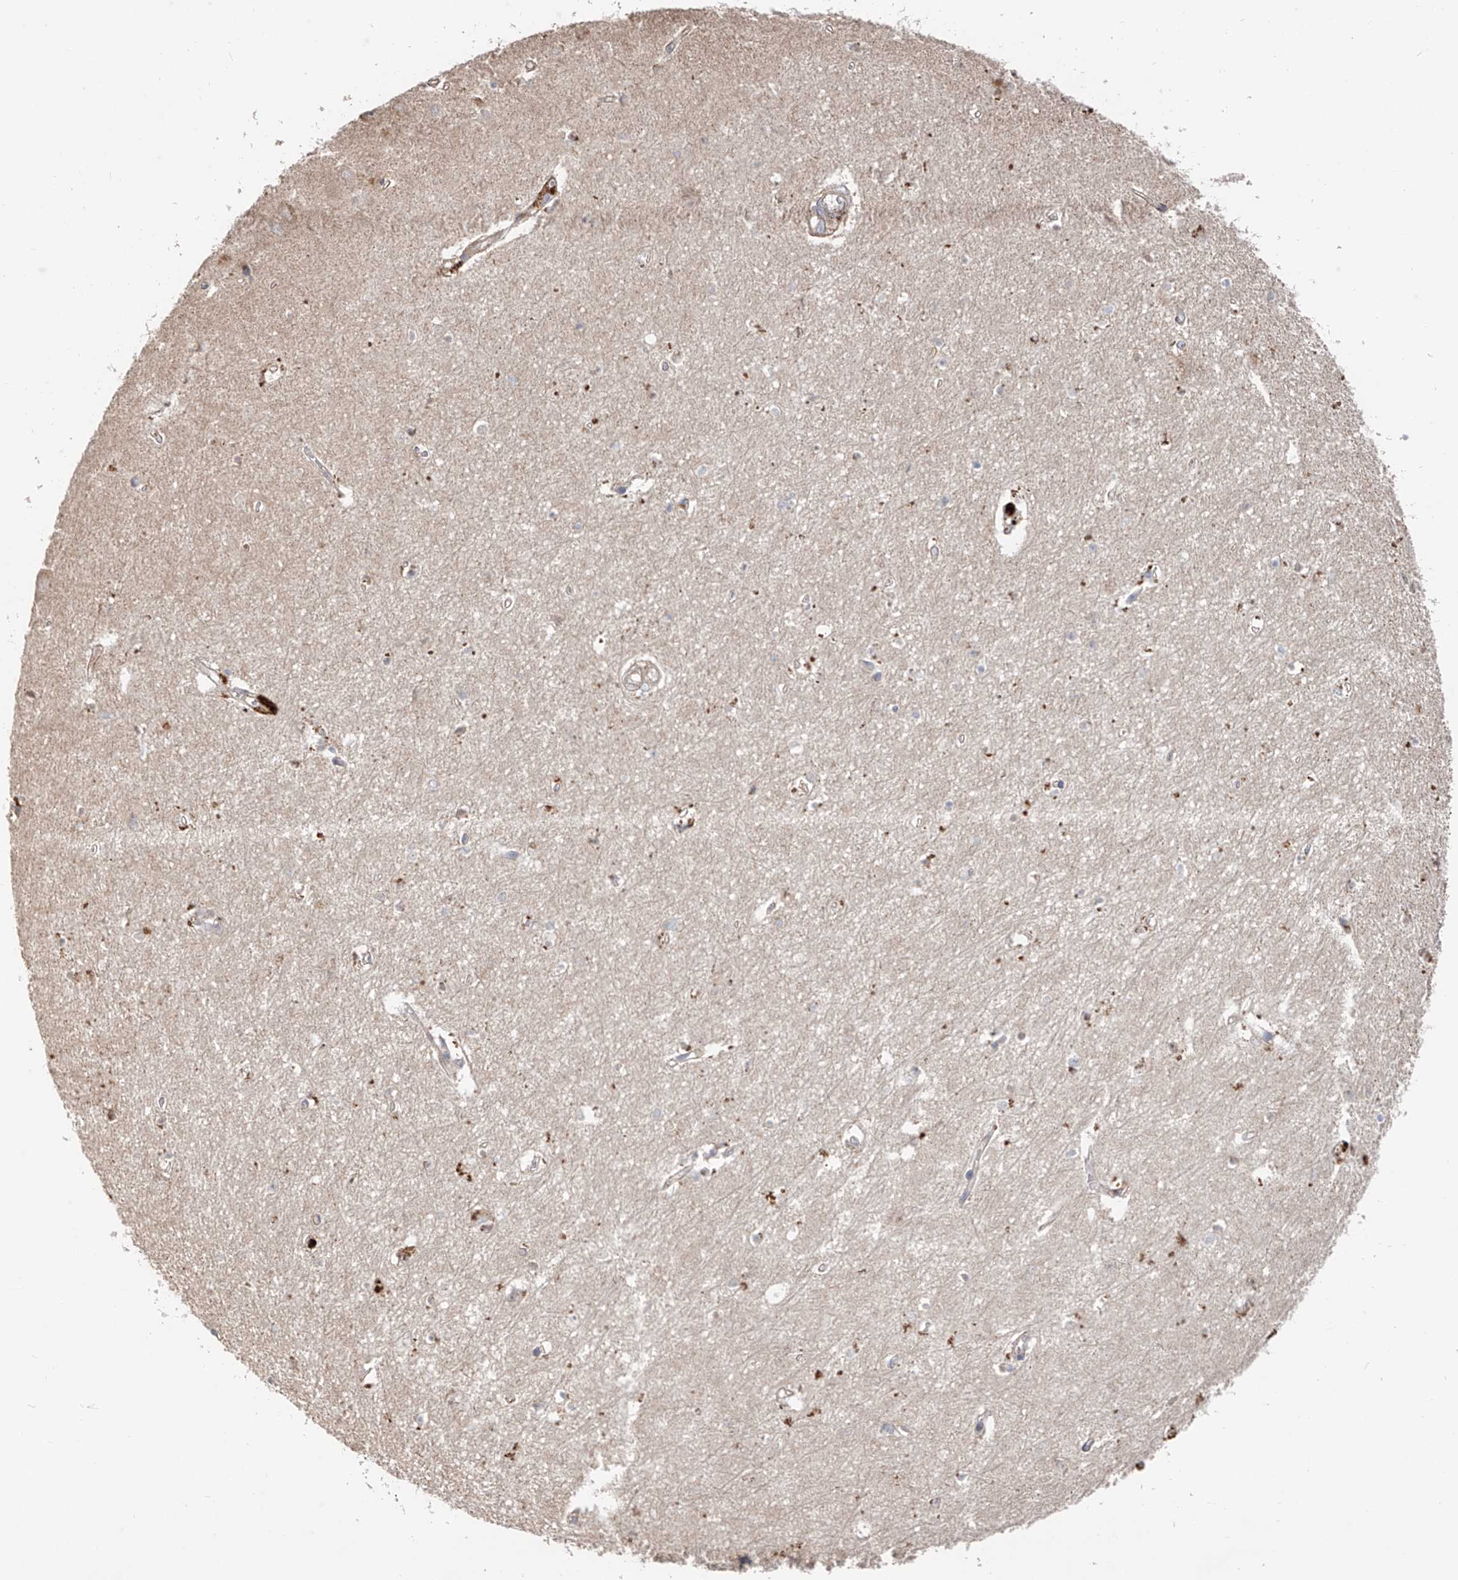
{"staining": {"intensity": "negative", "quantity": "none", "location": "none"}, "tissue": "hippocampus", "cell_type": "Glial cells", "image_type": "normal", "snomed": [{"axis": "morphology", "description": "Normal tissue, NOS"}, {"axis": "topography", "description": "Hippocampus"}], "caption": "The micrograph shows no staining of glial cells in unremarkable hippocampus.", "gene": "EDN1", "patient": {"sex": "female", "age": 64}}